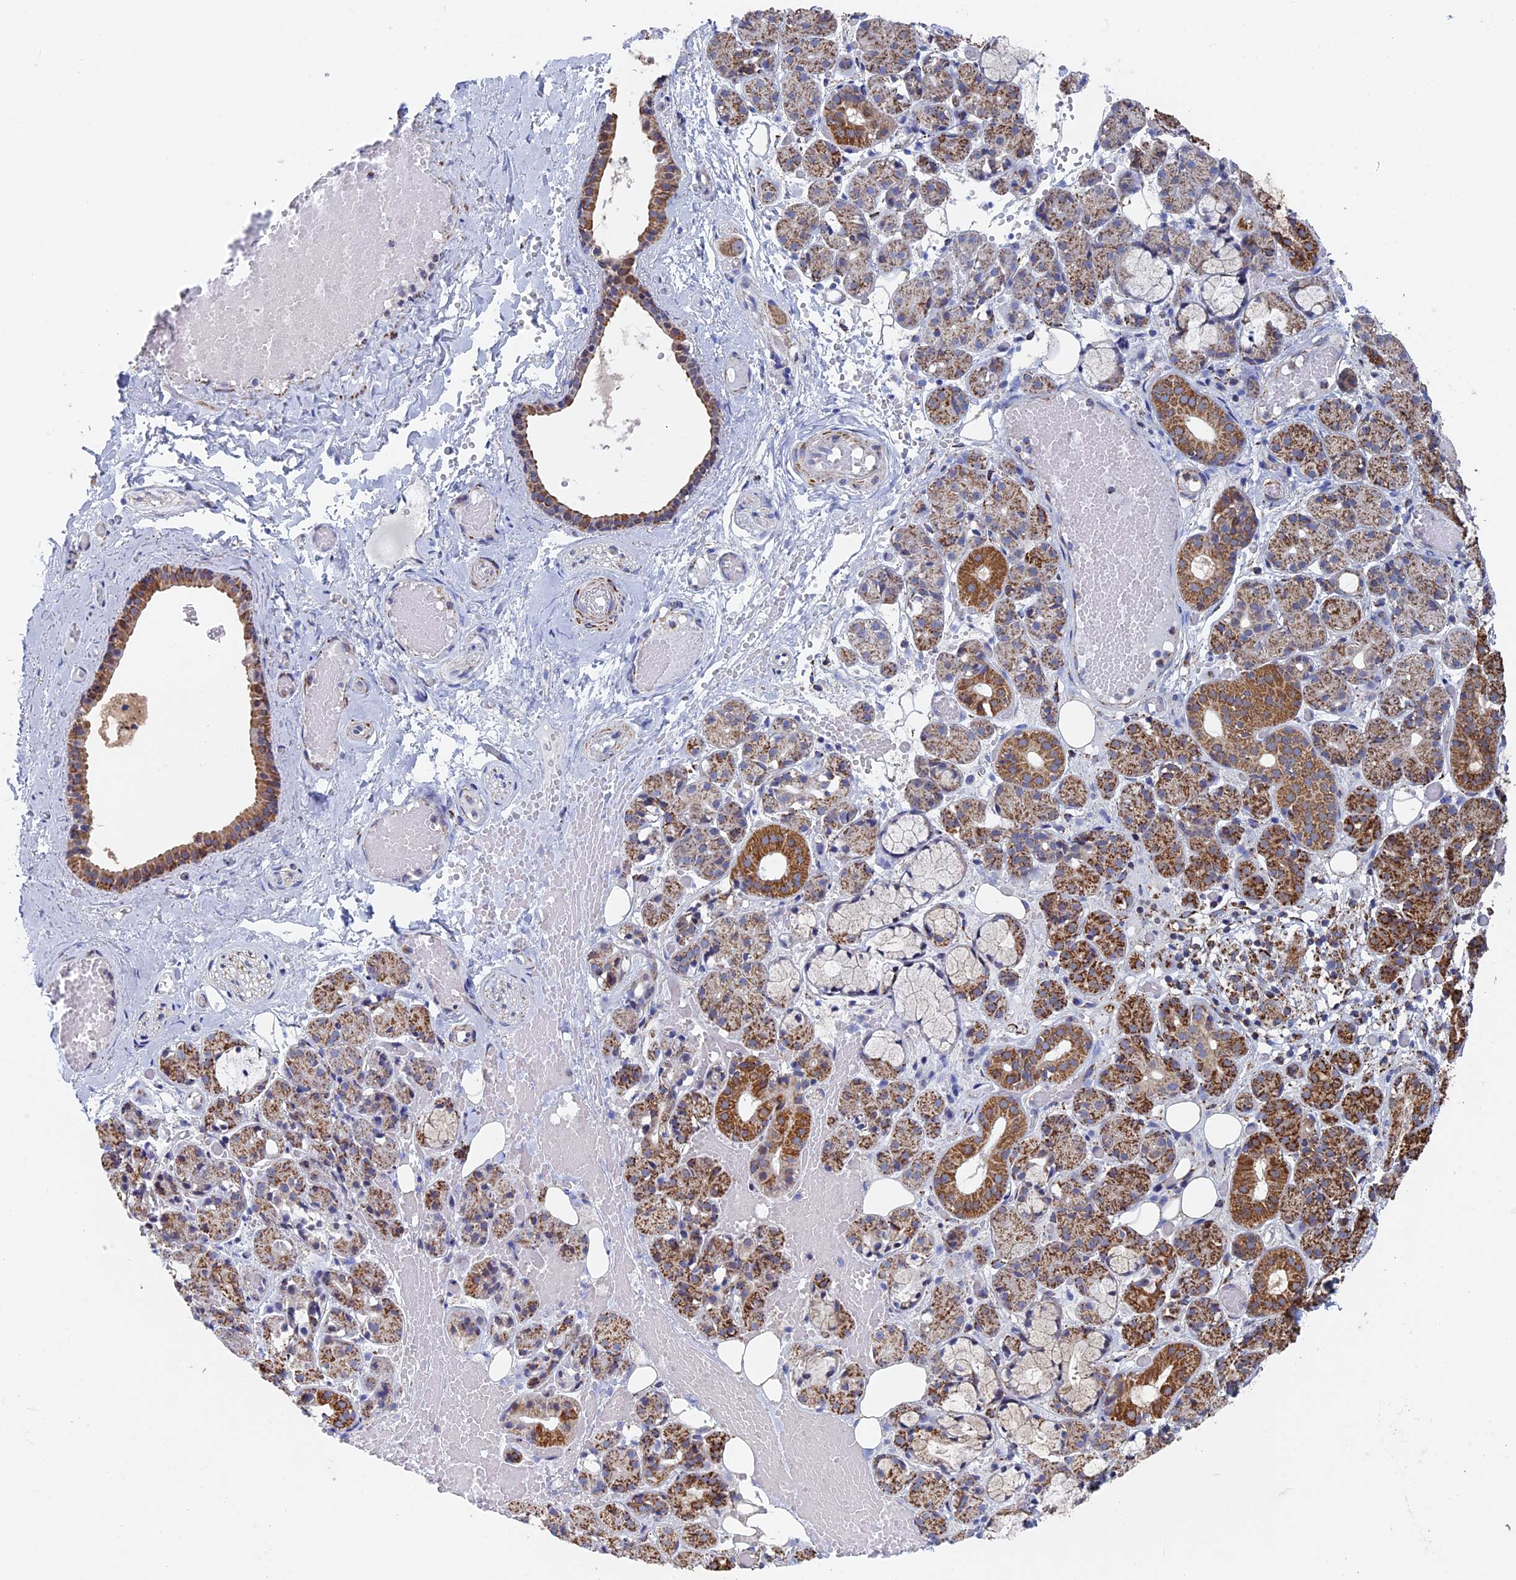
{"staining": {"intensity": "strong", "quantity": "25%-75%", "location": "cytoplasmic/membranous"}, "tissue": "salivary gland", "cell_type": "Glandular cells", "image_type": "normal", "snomed": [{"axis": "morphology", "description": "Normal tissue, NOS"}, {"axis": "topography", "description": "Salivary gland"}], "caption": "Salivary gland stained for a protein shows strong cytoplasmic/membranous positivity in glandular cells. (Stains: DAB (3,3'-diaminobenzidine) in brown, nuclei in blue, Microscopy: brightfield microscopy at high magnification).", "gene": "SEC24D", "patient": {"sex": "male", "age": 63}}